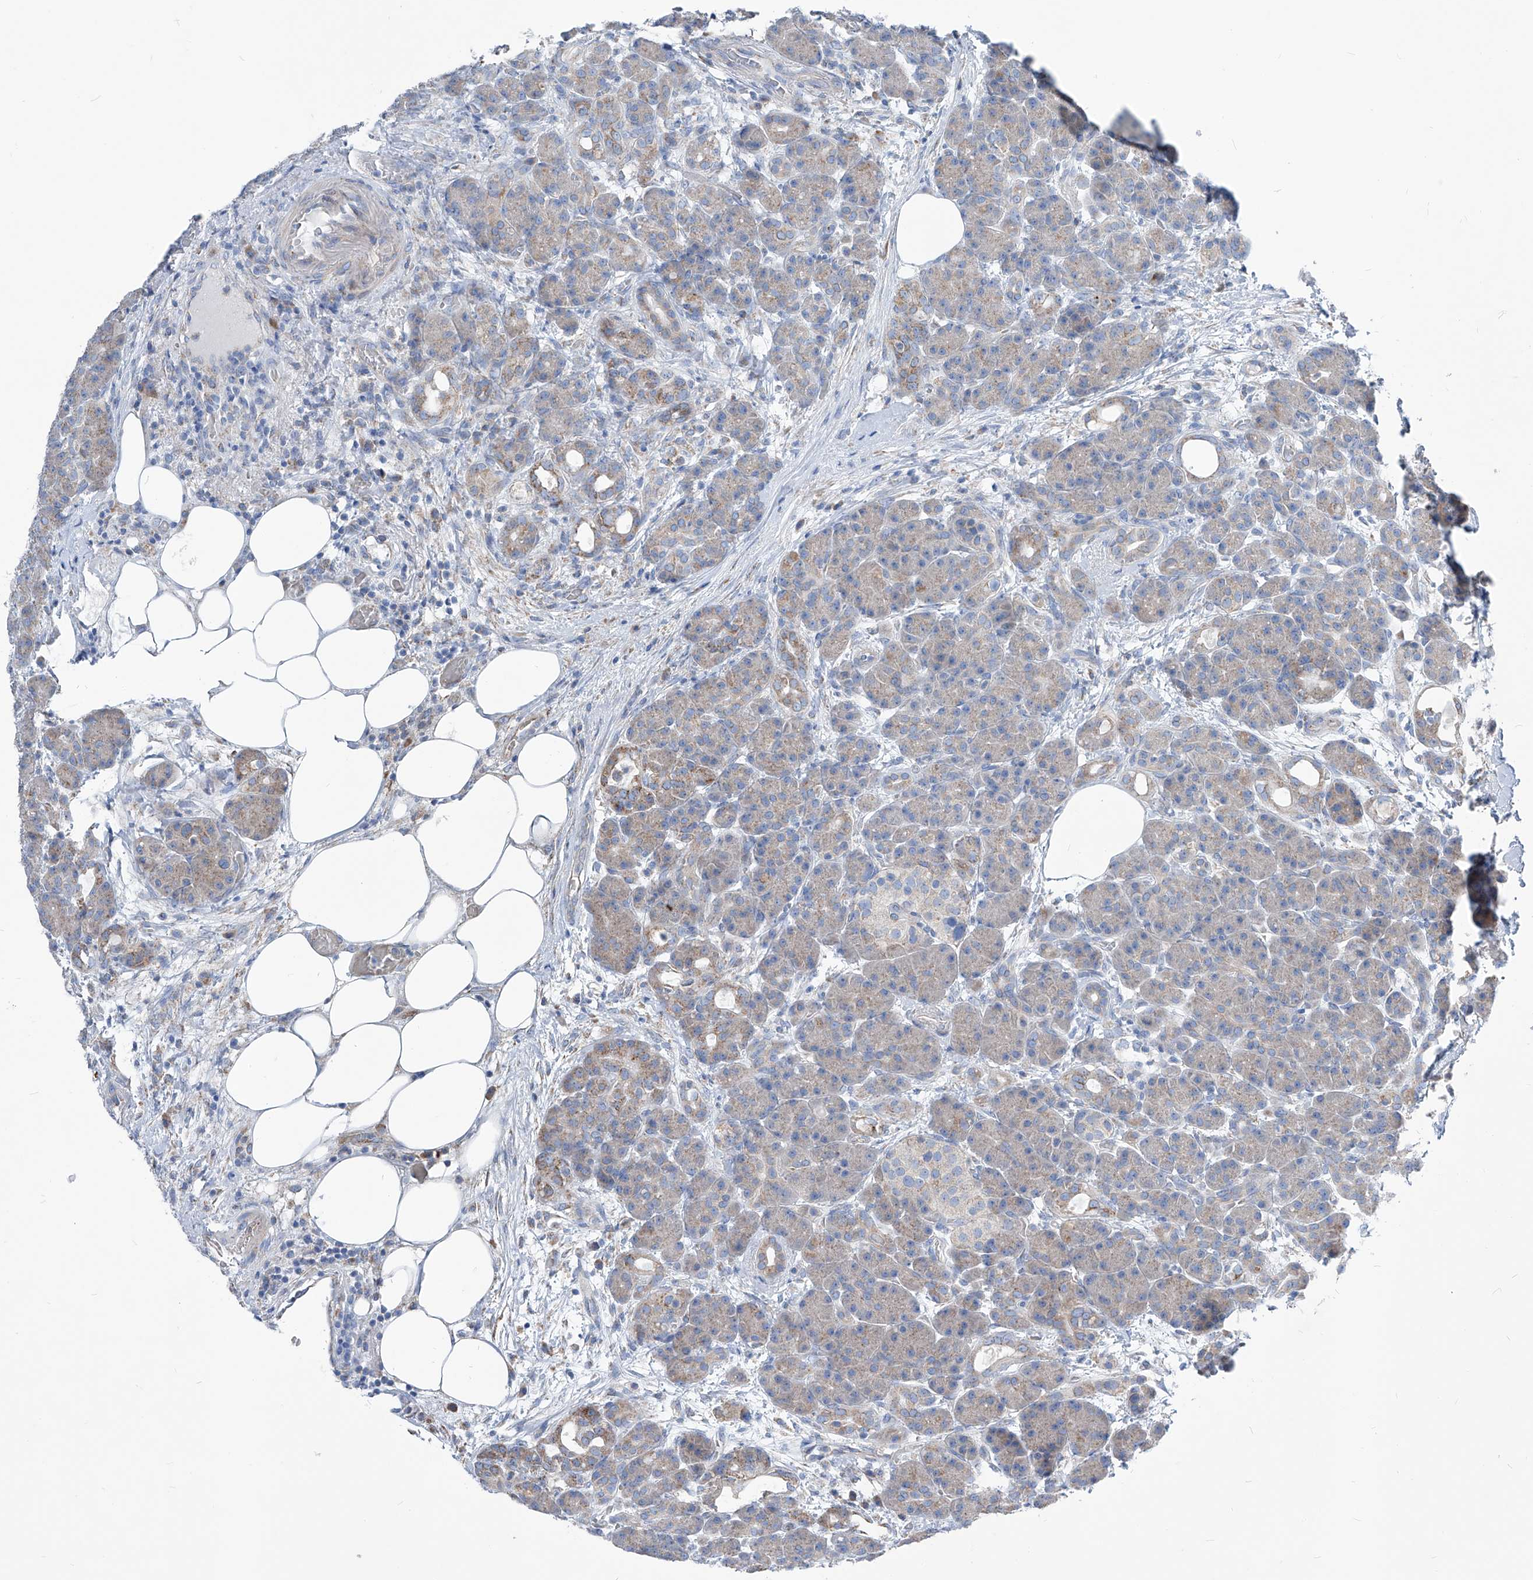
{"staining": {"intensity": "moderate", "quantity": "<25%", "location": "cytoplasmic/membranous"}, "tissue": "pancreas", "cell_type": "Exocrine glandular cells", "image_type": "normal", "snomed": [{"axis": "morphology", "description": "Normal tissue, NOS"}, {"axis": "topography", "description": "Pancreas"}], "caption": "Protein expression by immunohistochemistry (IHC) exhibits moderate cytoplasmic/membranous expression in approximately <25% of exocrine glandular cells in unremarkable pancreas.", "gene": "AGPS", "patient": {"sex": "male", "age": 63}}